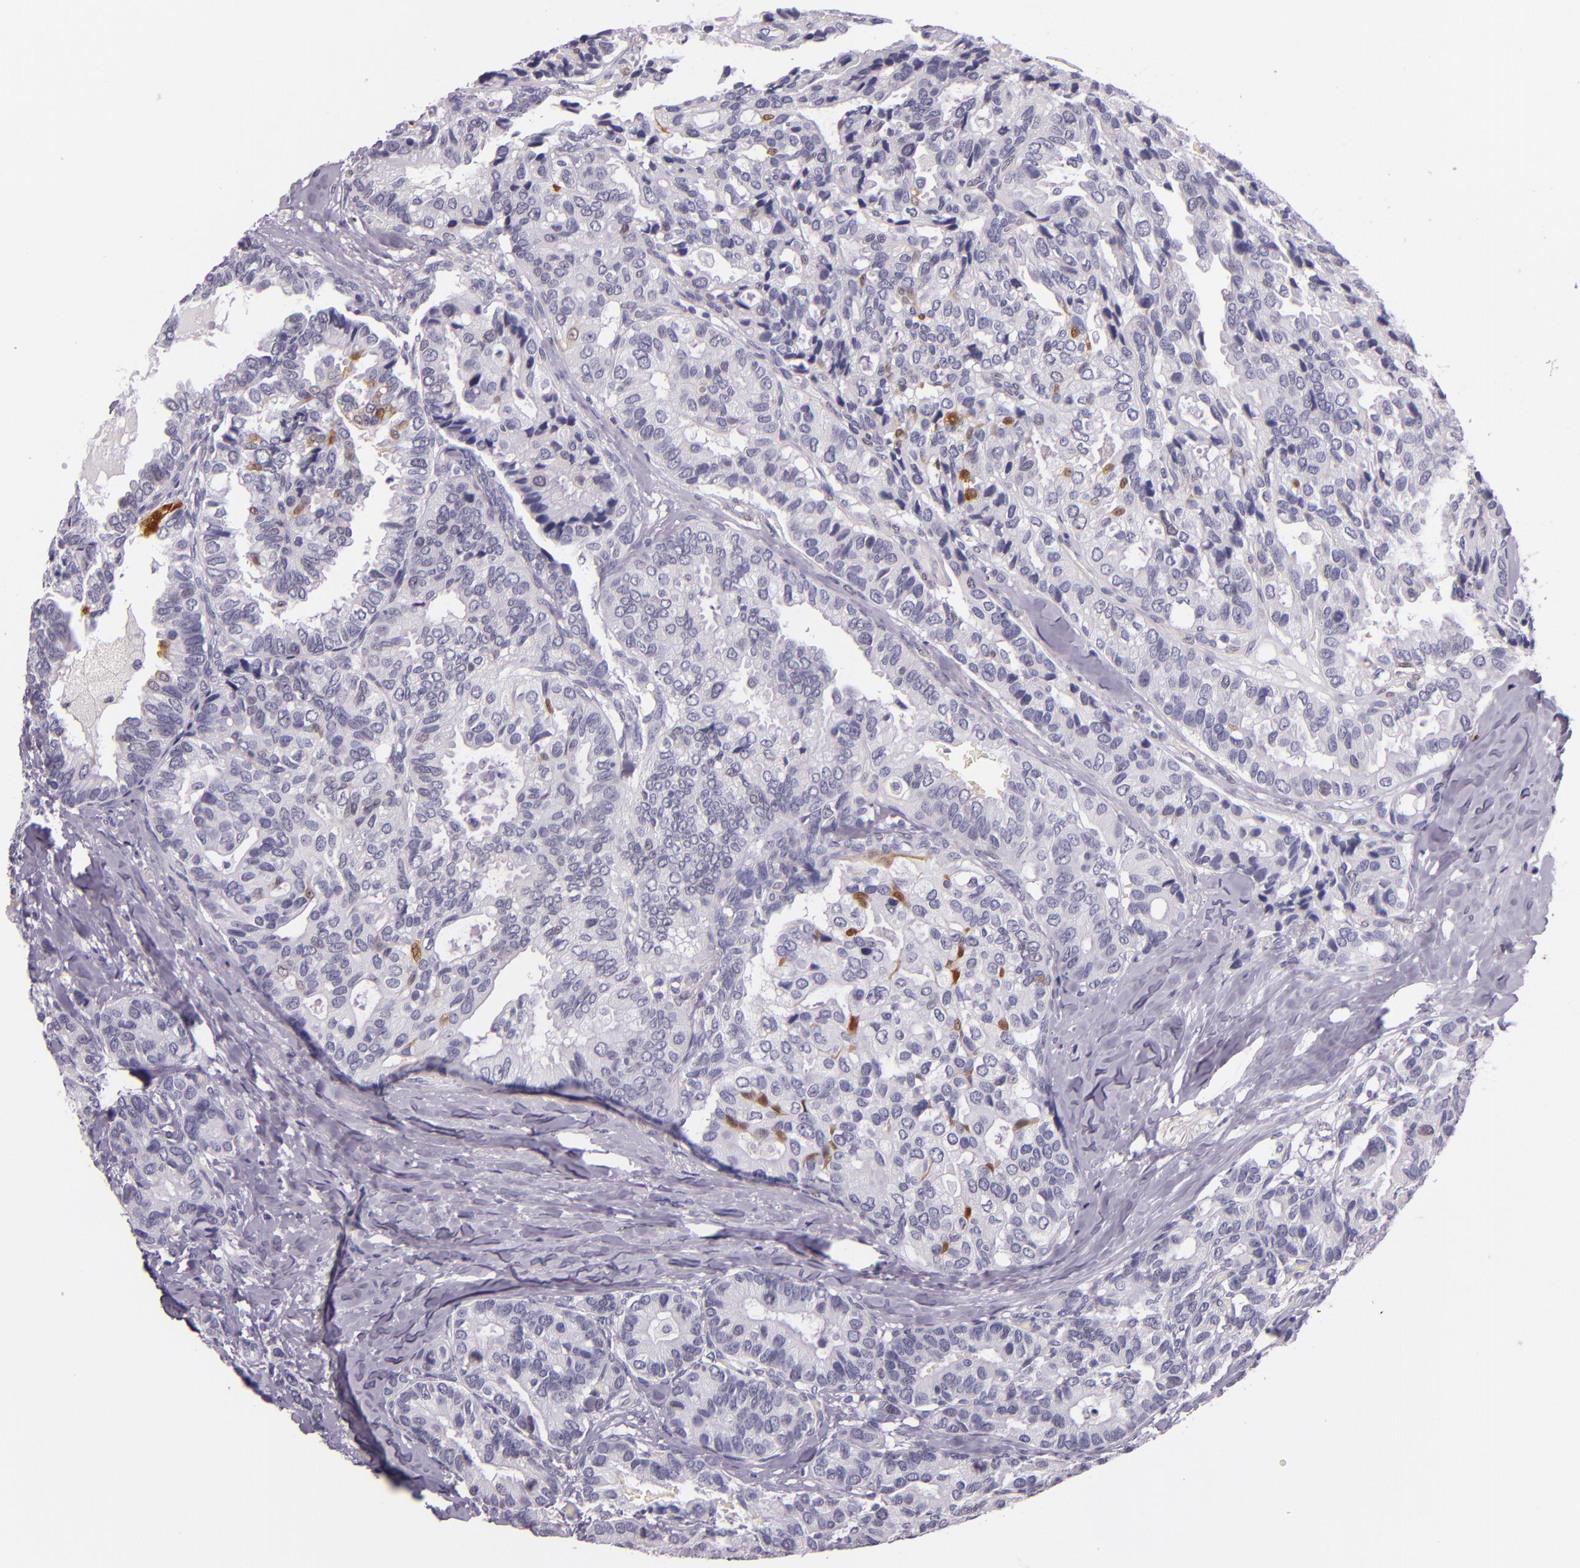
{"staining": {"intensity": "negative", "quantity": "none", "location": "none"}, "tissue": "breast cancer", "cell_type": "Tumor cells", "image_type": "cancer", "snomed": [{"axis": "morphology", "description": "Duct carcinoma"}, {"axis": "topography", "description": "Breast"}], "caption": "The photomicrograph demonstrates no staining of tumor cells in breast cancer.", "gene": "MT1A", "patient": {"sex": "female", "age": 69}}